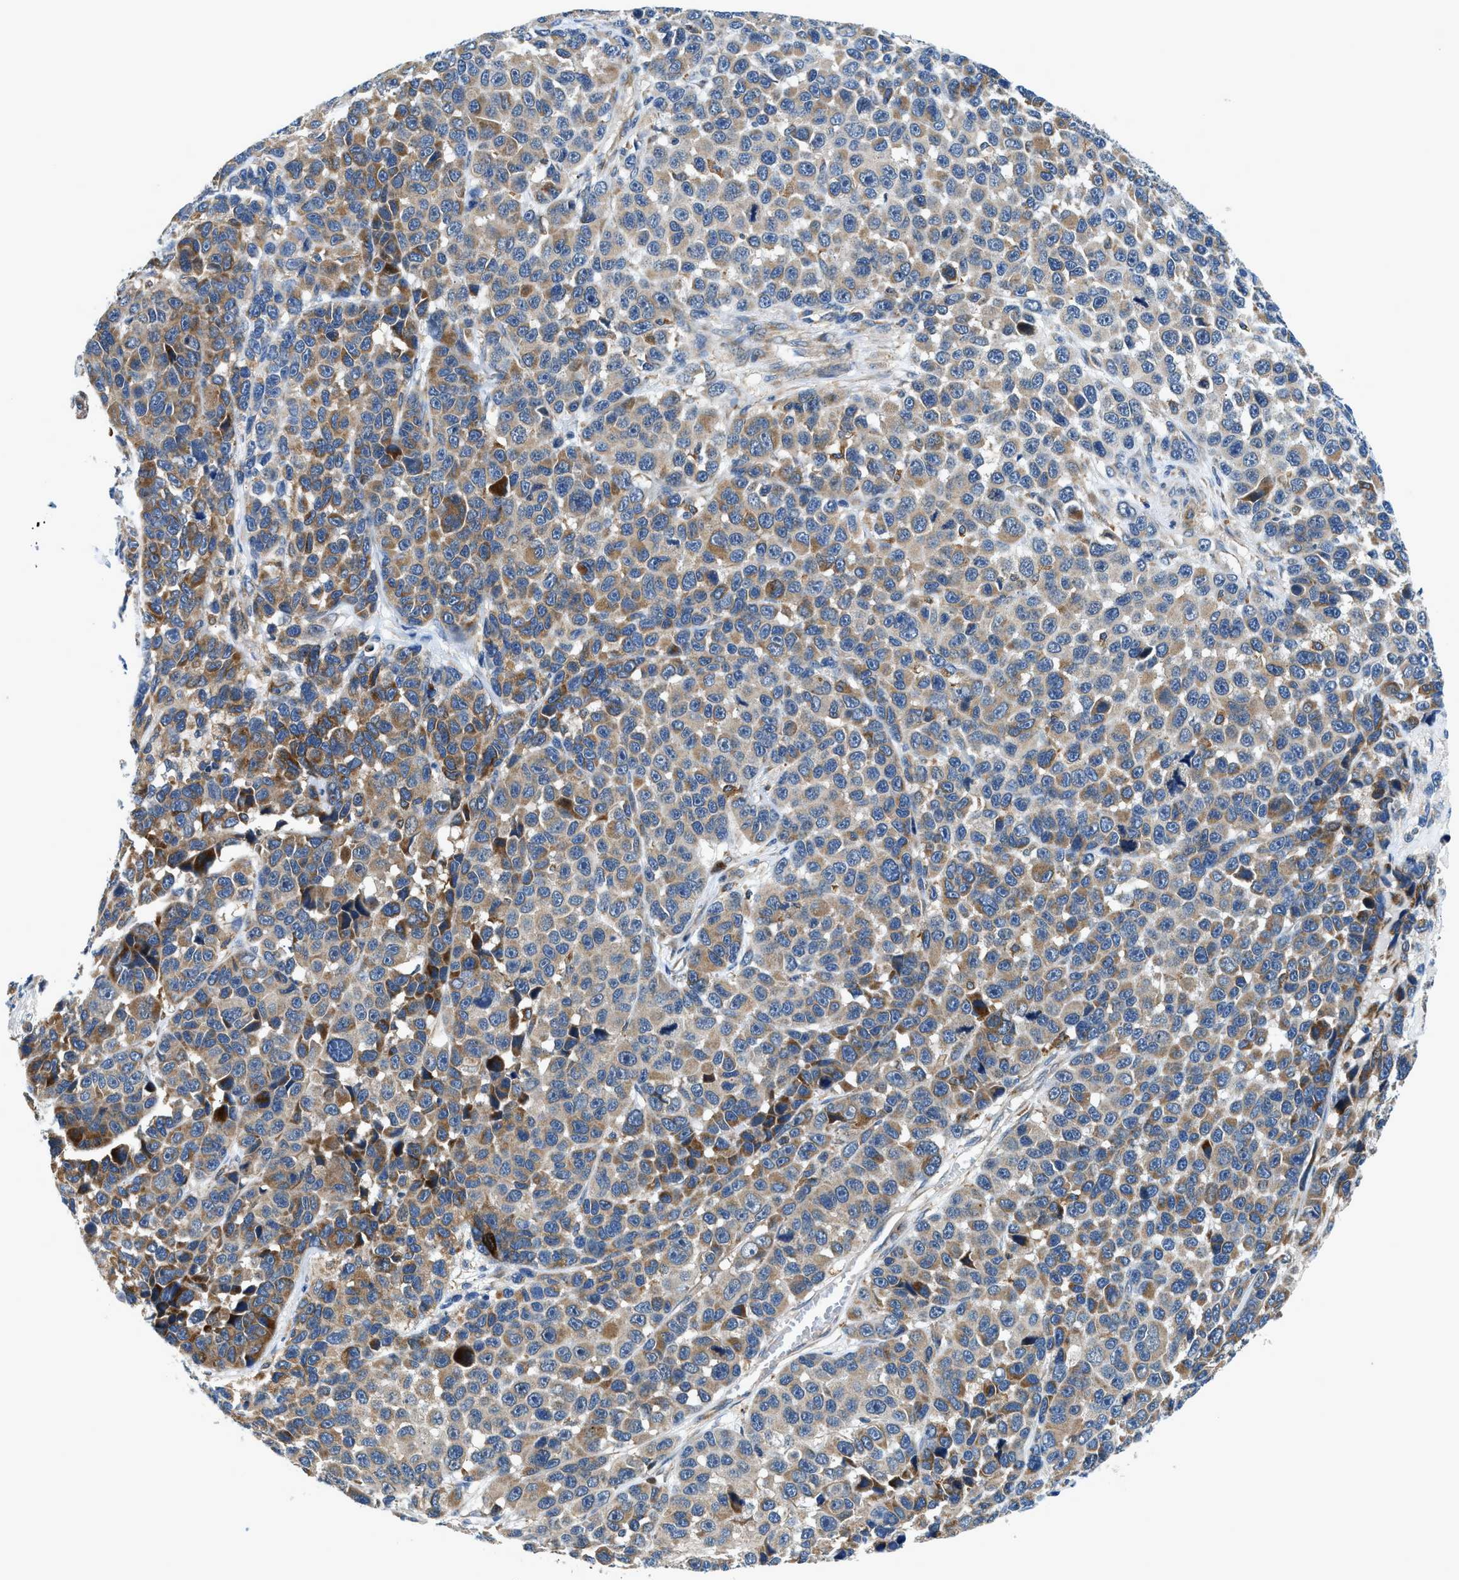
{"staining": {"intensity": "moderate", "quantity": ">75%", "location": "cytoplasmic/membranous"}, "tissue": "melanoma", "cell_type": "Tumor cells", "image_type": "cancer", "snomed": [{"axis": "morphology", "description": "Malignant melanoma, NOS"}, {"axis": "topography", "description": "Skin"}], "caption": "Moderate cytoplasmic/membranous staining is identified in approximately >75% of tumor cells in melanoma. The staining was performed using DAB (3,3'-diaminobenzidine), with brown indicating positive protein expression. Nuclei are stained blue with hematoxylin.", "gene": "LPIN2", "patient": {"sex": "male", "age": 53}}